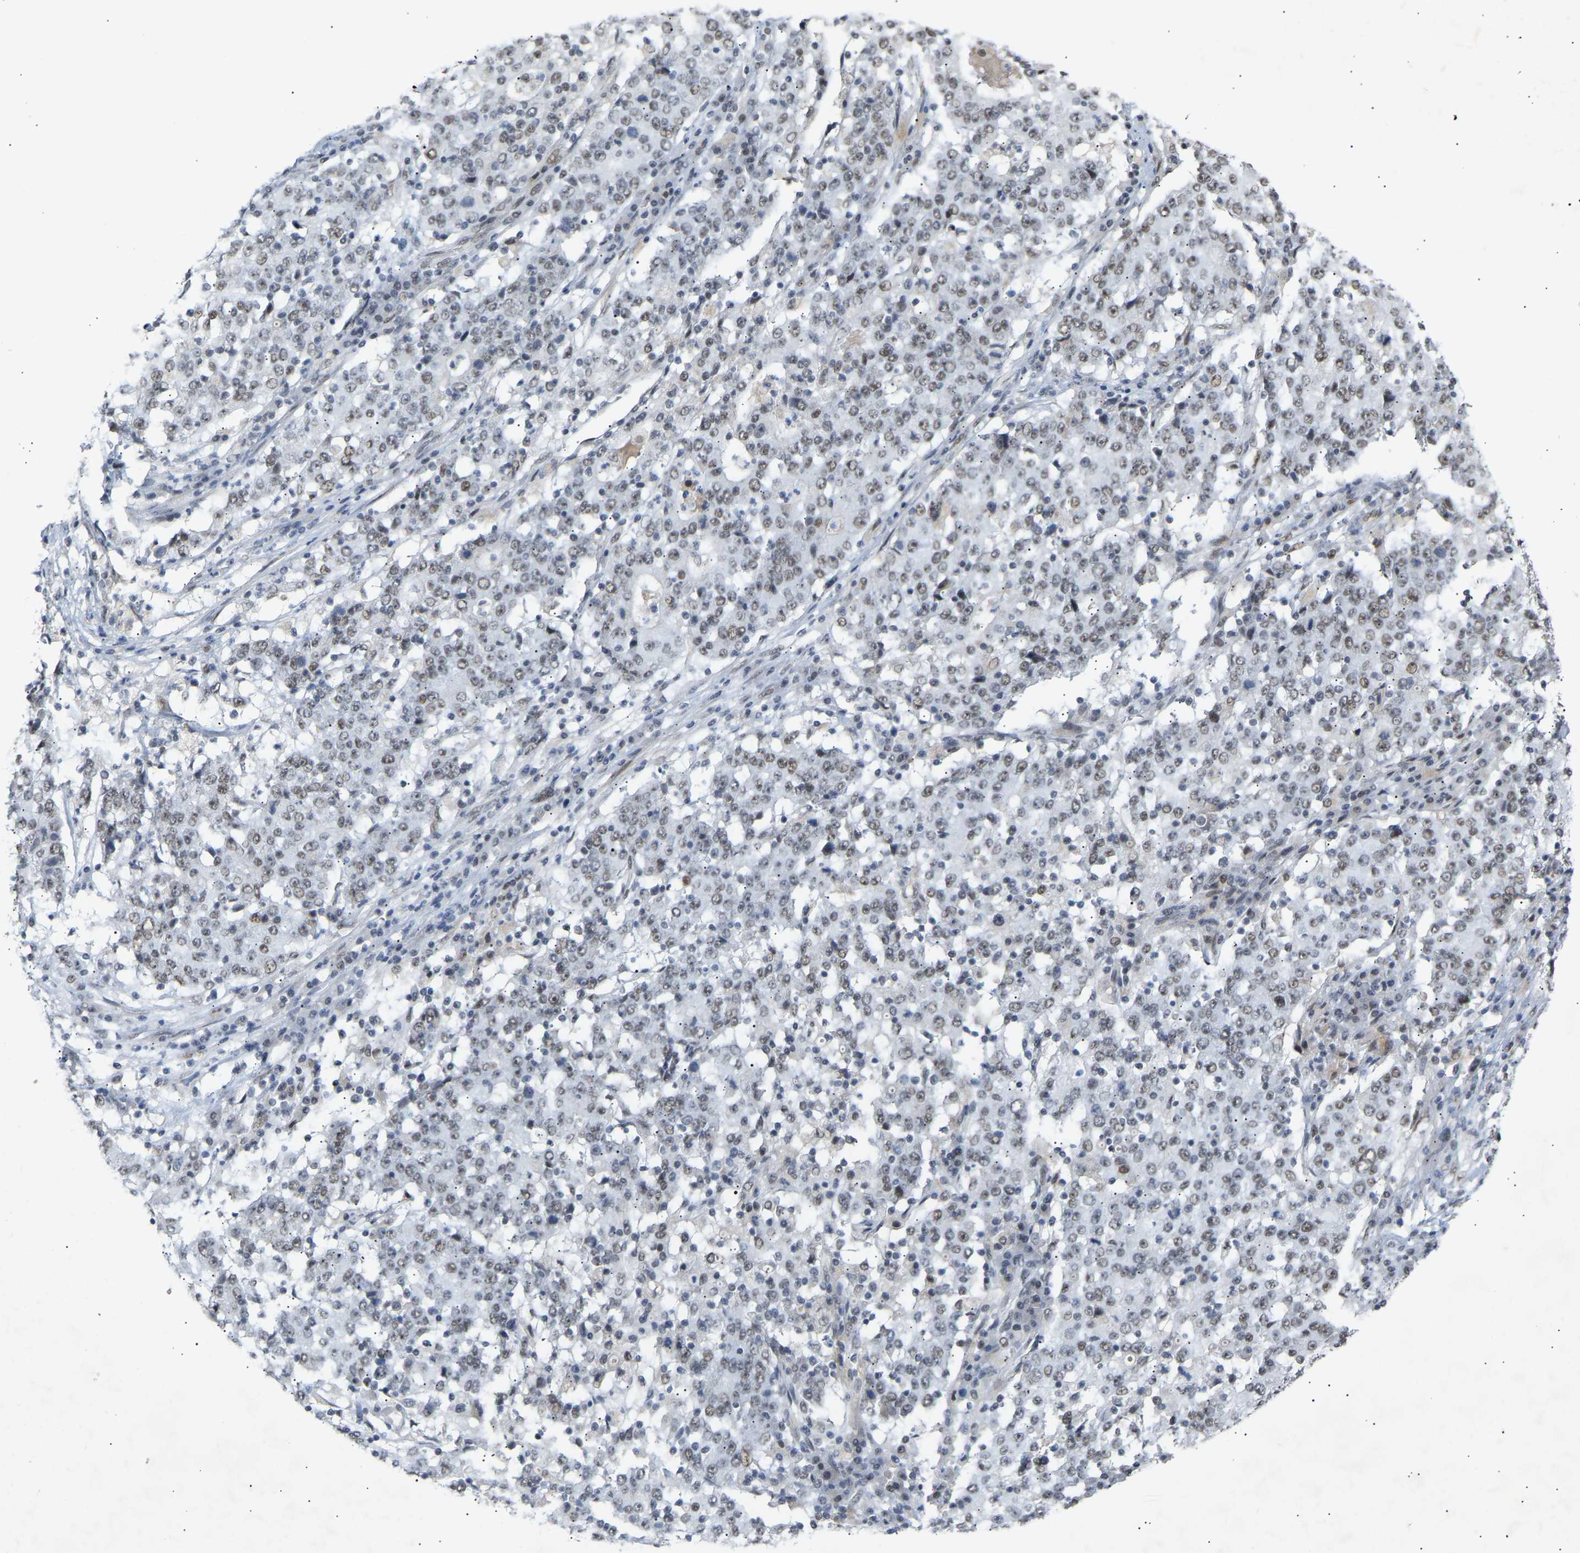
{"staining": {"intensity": "weak", "quantity": "<25%", "location": "nuclear"}, "tissue": "stomach cancer", "cell_type": "Tumor cells", "image_type": "cancer", "snomed": [{"axis": "morphology", "description": "Adenocarcinoma, NOS"}, {"axis": "topography", "description": "Stomach"}], "caption": "Micrograph shows no significant protein expression in tumor cells of stomach cancer (adenocarcinoma). Brightfield microscopy of IHC stained with DAB (3,3'-diaminobenzidine) (brown) and hematoxylin (blue), captured at high magnification.", "gene": "NELFB", "patient": {"sex": "male", "age": 59}}